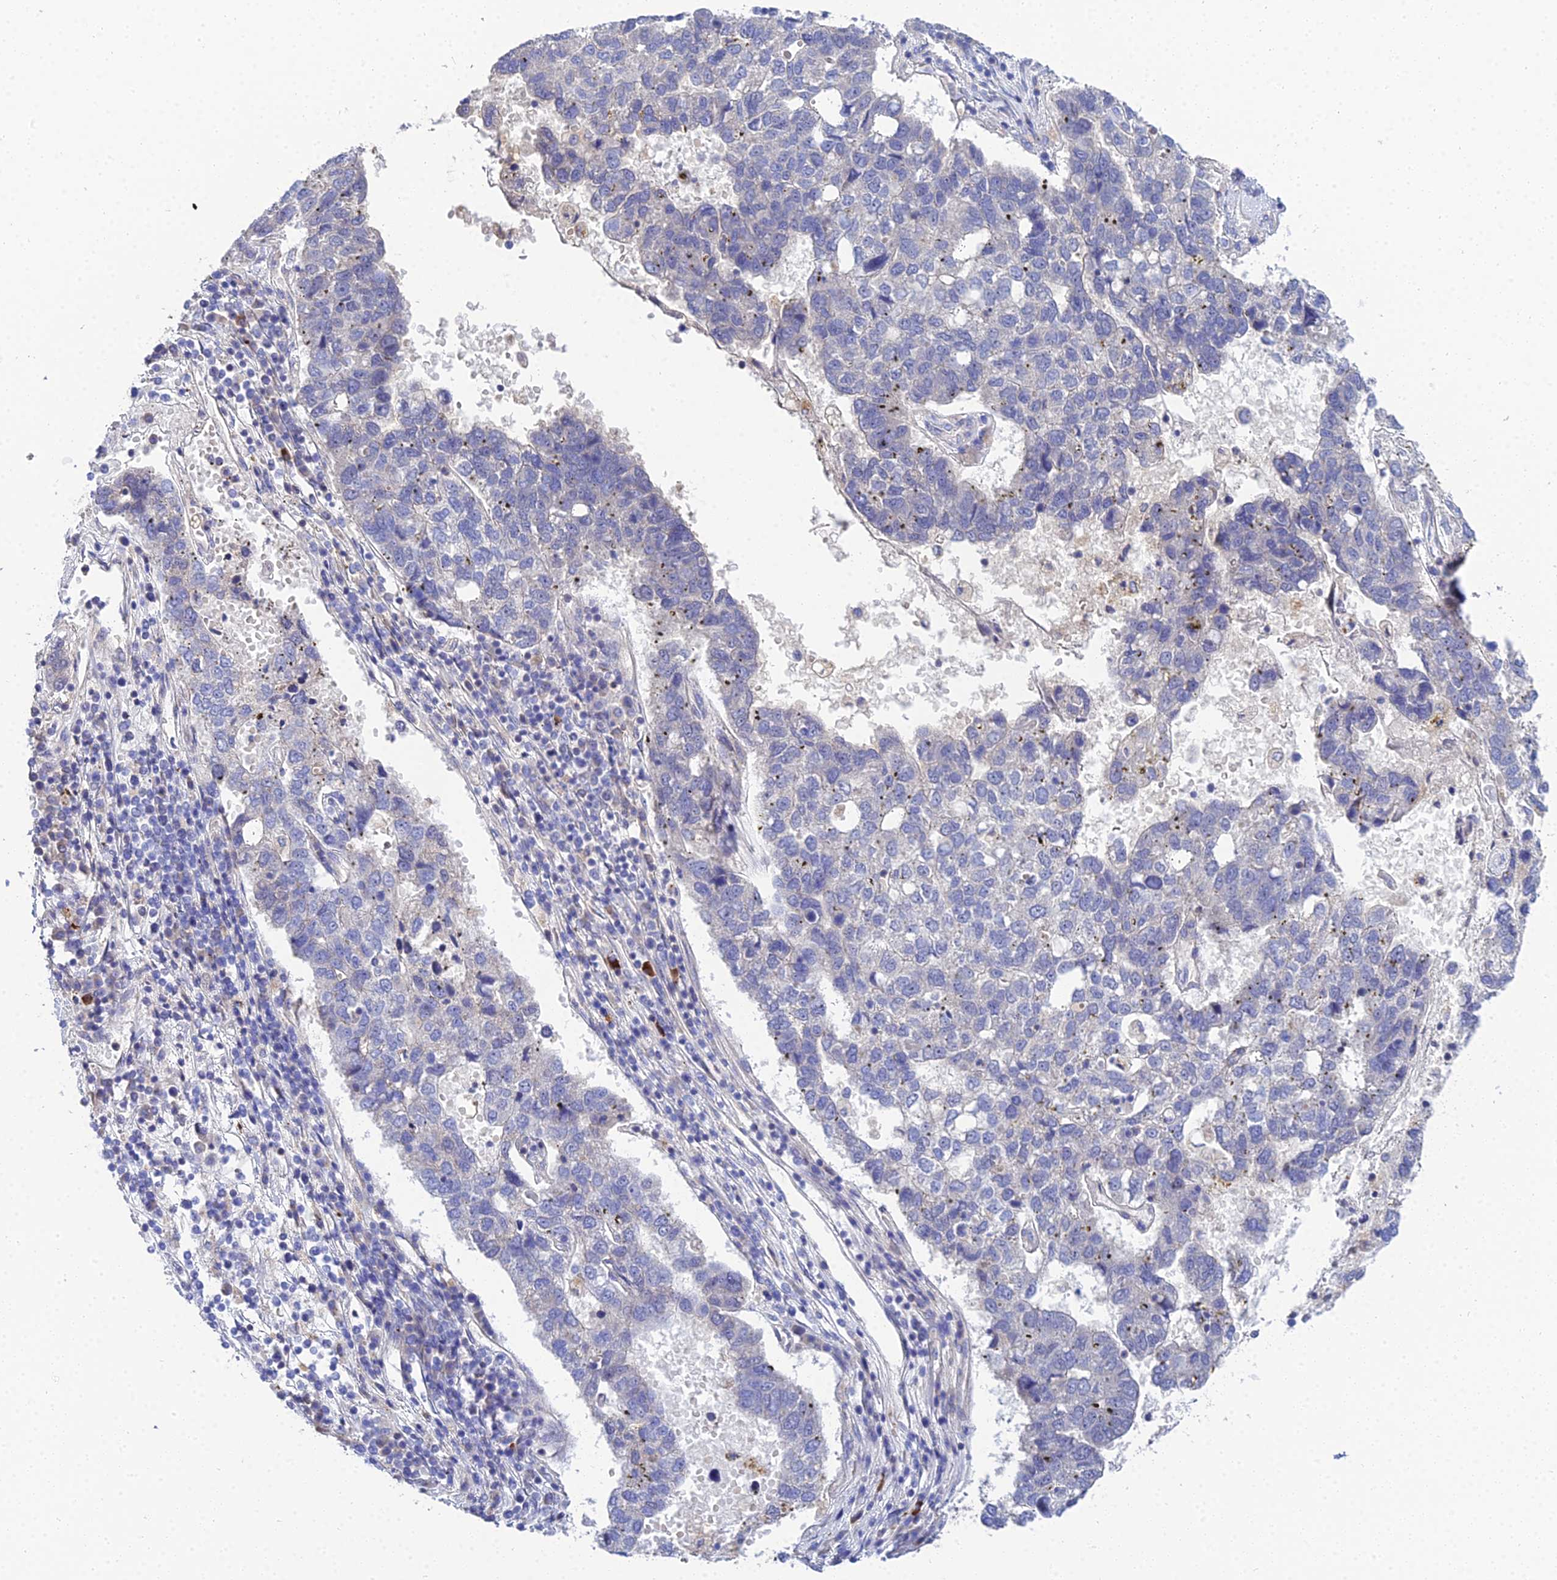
{"staining": {"intensity": "negative", "quantity": "none", "location": "none"}, "tissue": "pancreatic cancer", "cell_type": "Tumor cells", "image_type": "cancer", "snomed": [{"axis": "morphology", "description": "Adenocarcinoma, NOS"}, {"axis": "topography", "description": "Pancreas"}], "caption": "Immunohistochemical staining of pancreatic cancer (adenocarcinoma) shows no significant expression in tumor cells. (DAB (3,3'-diaminobenzidine) immunohistochemistry (IHC) with hematoxylin counter stain).", "gene": "APOBEC3H", "patient": {"sex": "female", "age": 61}}